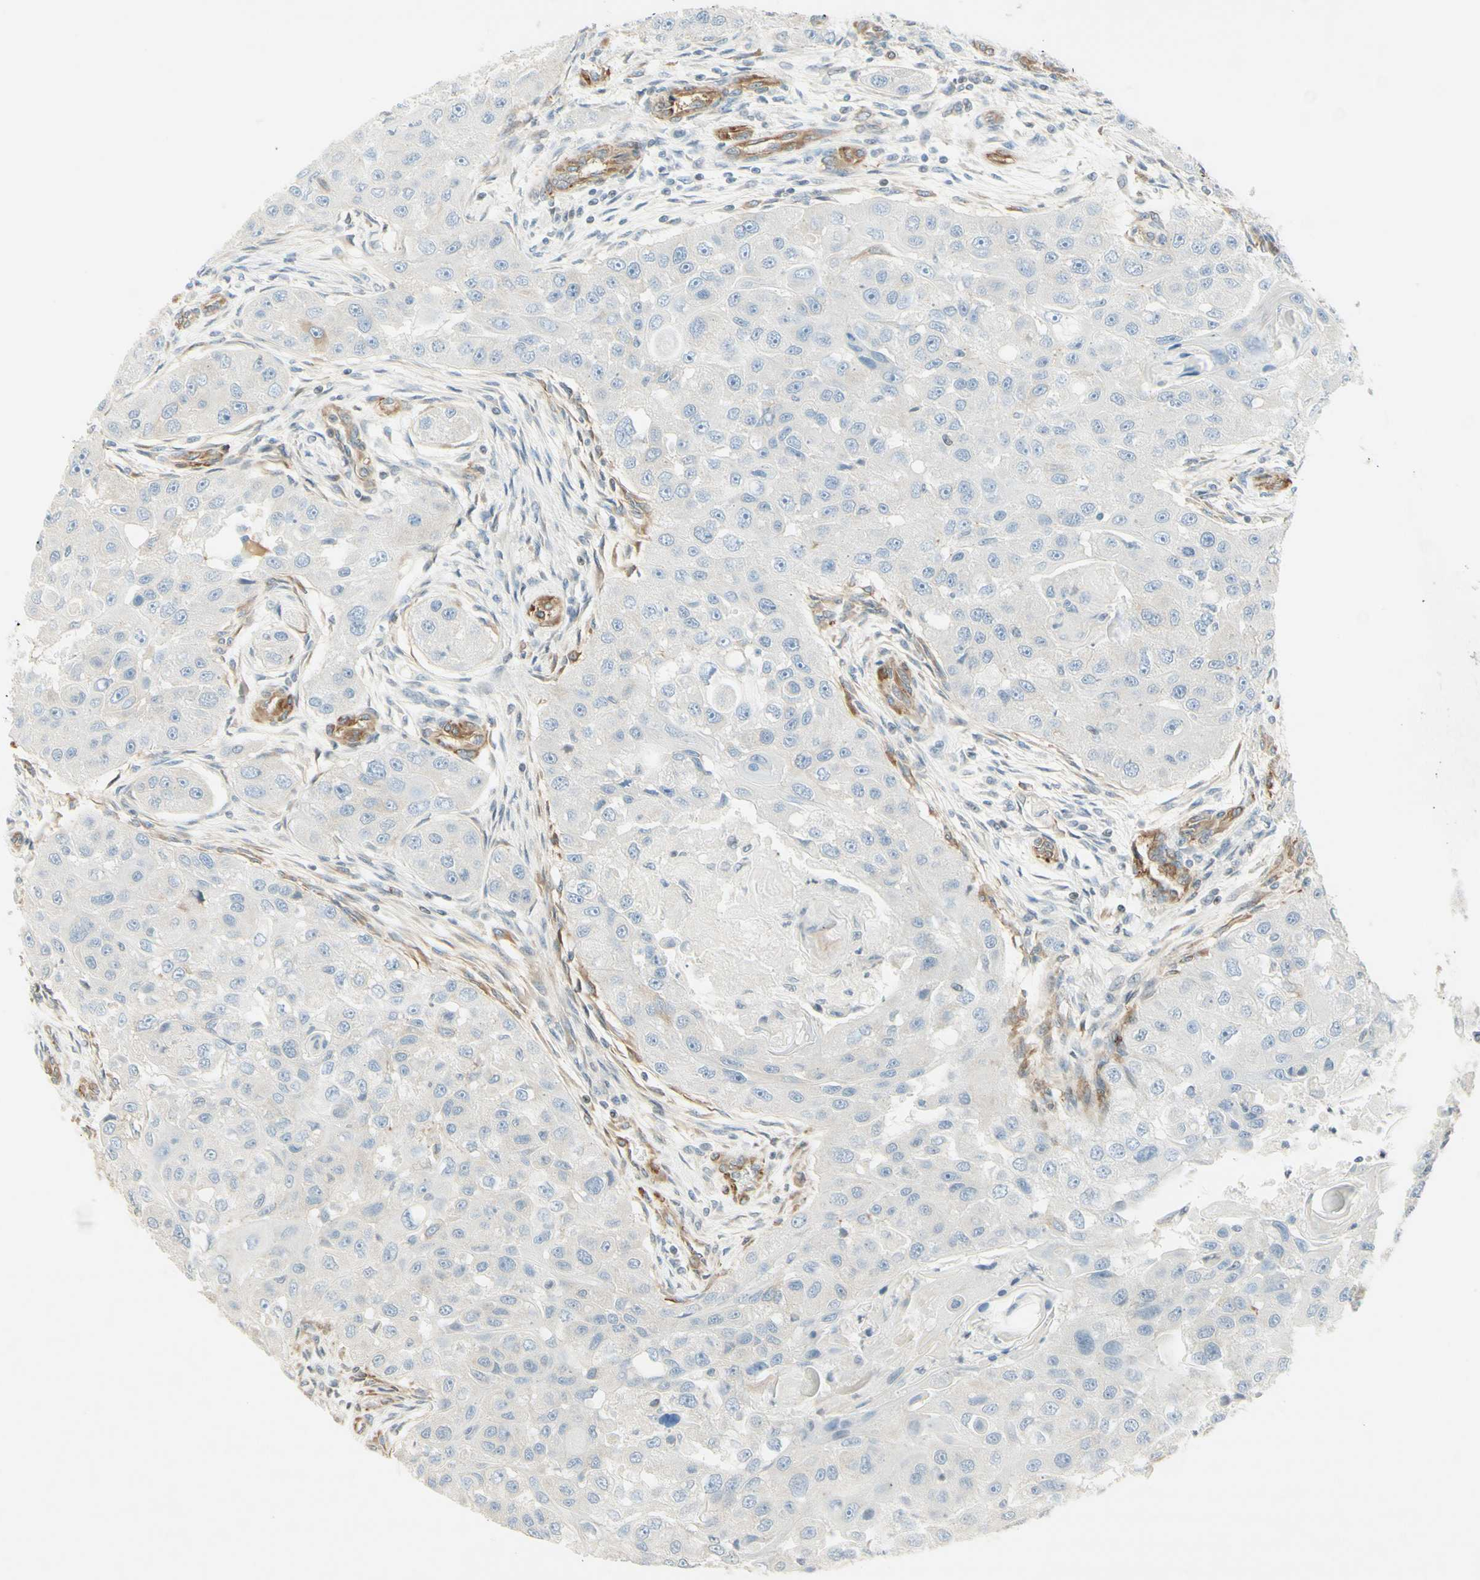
{"staining": {"intensity": "negative", "quantity": "none", "location": "none"}, "tissue": "head and neck cancer", "cell_type": "Tumor cells", "image_type": "cancer", "snomed": [{"axis": "morphology", "description": "Normal tissue, NOS"}, {"axis": "morphology", "description": "Squamous cell carcinoma, NOS"}, {"axis": "topography", "description": "Skeletal muscle"}, {"axis": "topography", "description": "Head-Neck"}], "caption": "There is no significant positivity in tumor cells of squamous cell carcinoma (head and neck). Nuclei are stained in blue.", "gene": "MAP1B", "patient": {"sex": "male", "age": 51}}